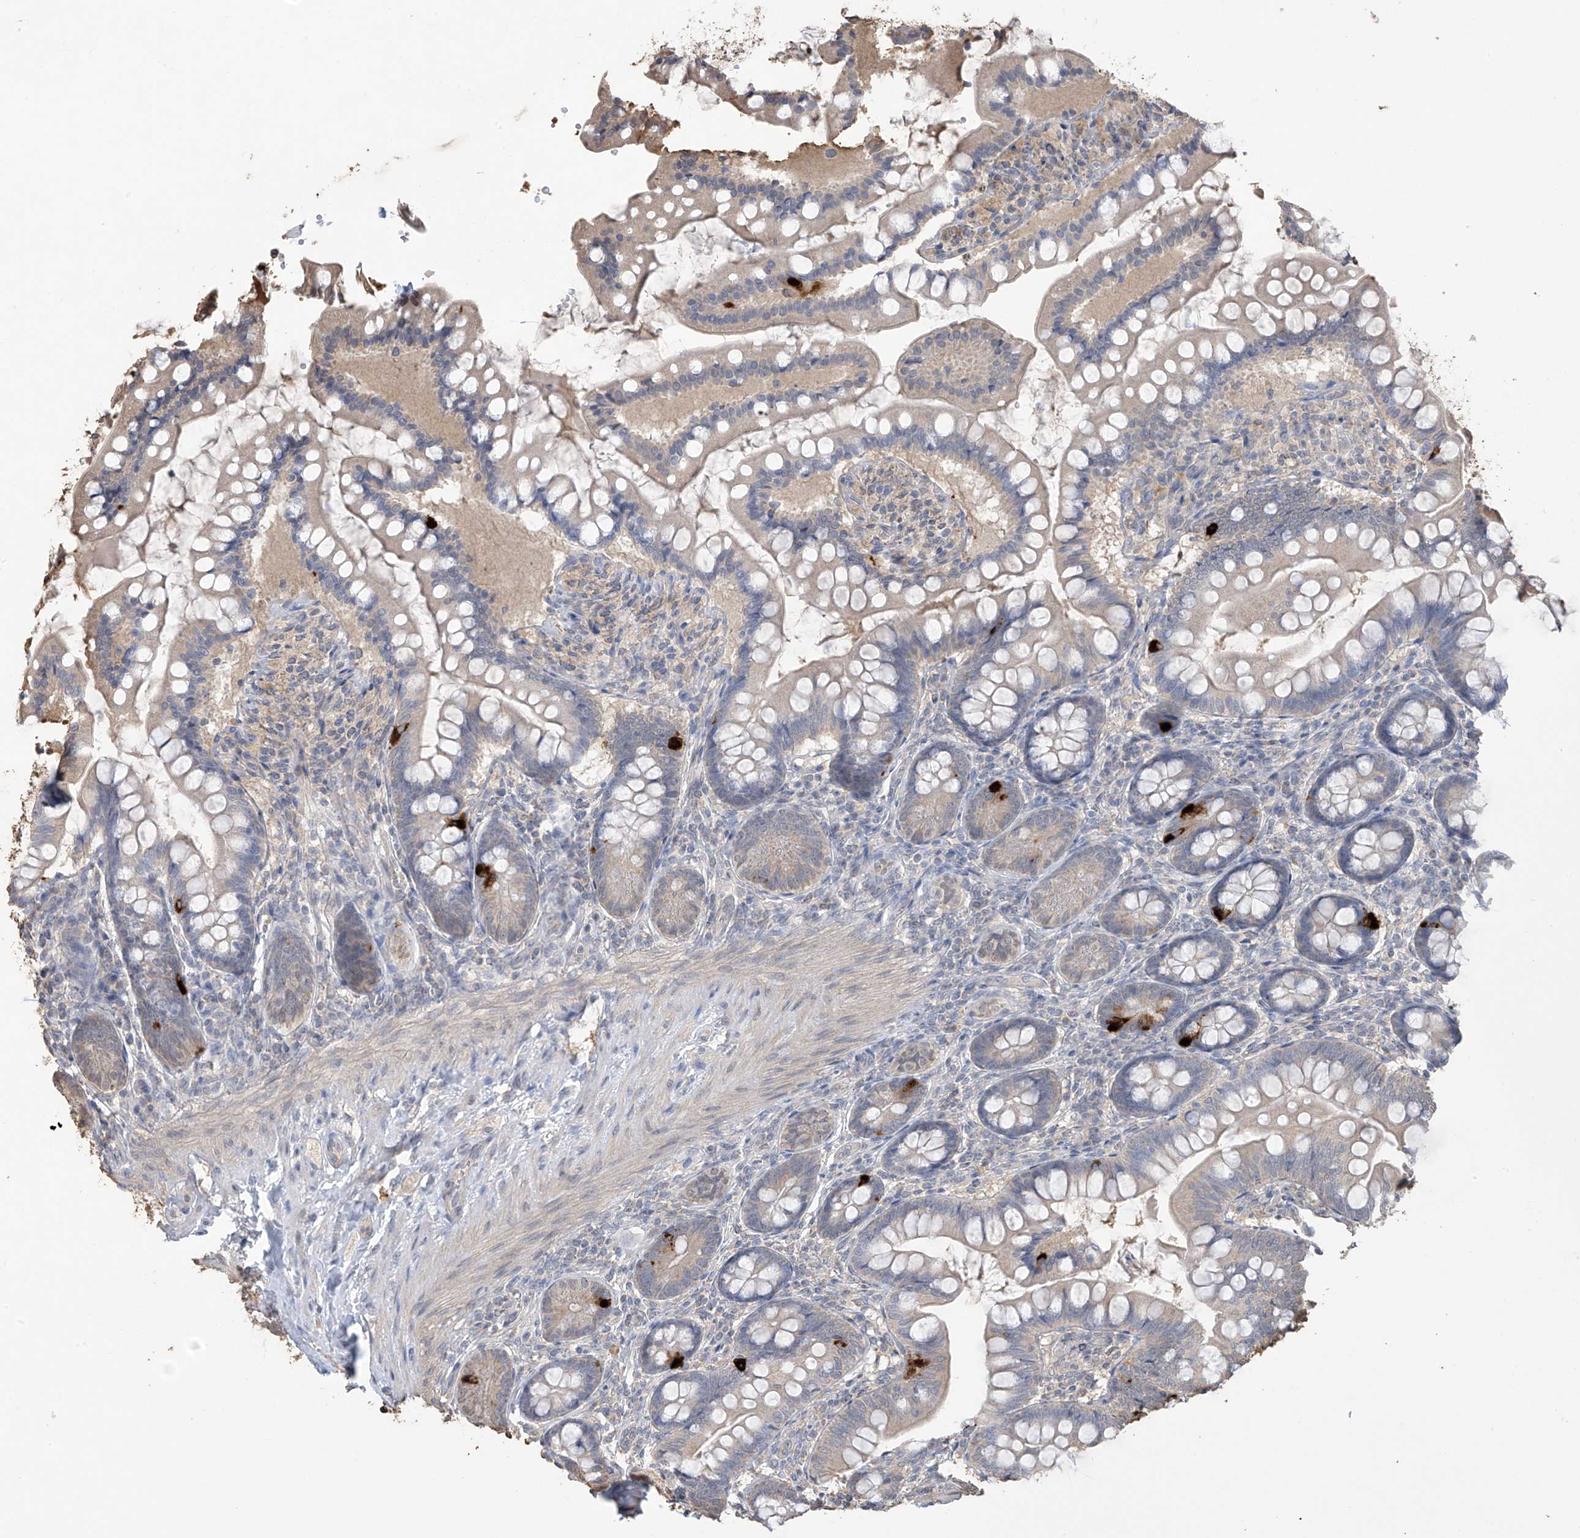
{"staining": {"intensity": "strong", "quantity": "<25%", "location": "cytoplasmic/membranous"}, "tissue": "small intestine", "cell_type": "Glandular cells", "image_type": "normal", "snomed": [{"axis": "morphology", "description": "Normal tissue, NOS"}, {"axis": "topography", "description": "Small intestine"}], "caption": "Immunohistochemistry (IHC) staining of normal small intestine, which reveals medium levels of strong cytoplasmic/membranous positivity in approximately <25% of glandular cells indicating strong cytoplasmic/membranous protein positivity. The staining was performed using DAB (3,3'-diaminobenzidine) (brown) for protein detection and nuclei were counterstained in hematoxylin (blue).", "gene": "SLFN14", "patient": {"sex": "male", "age": 7}}